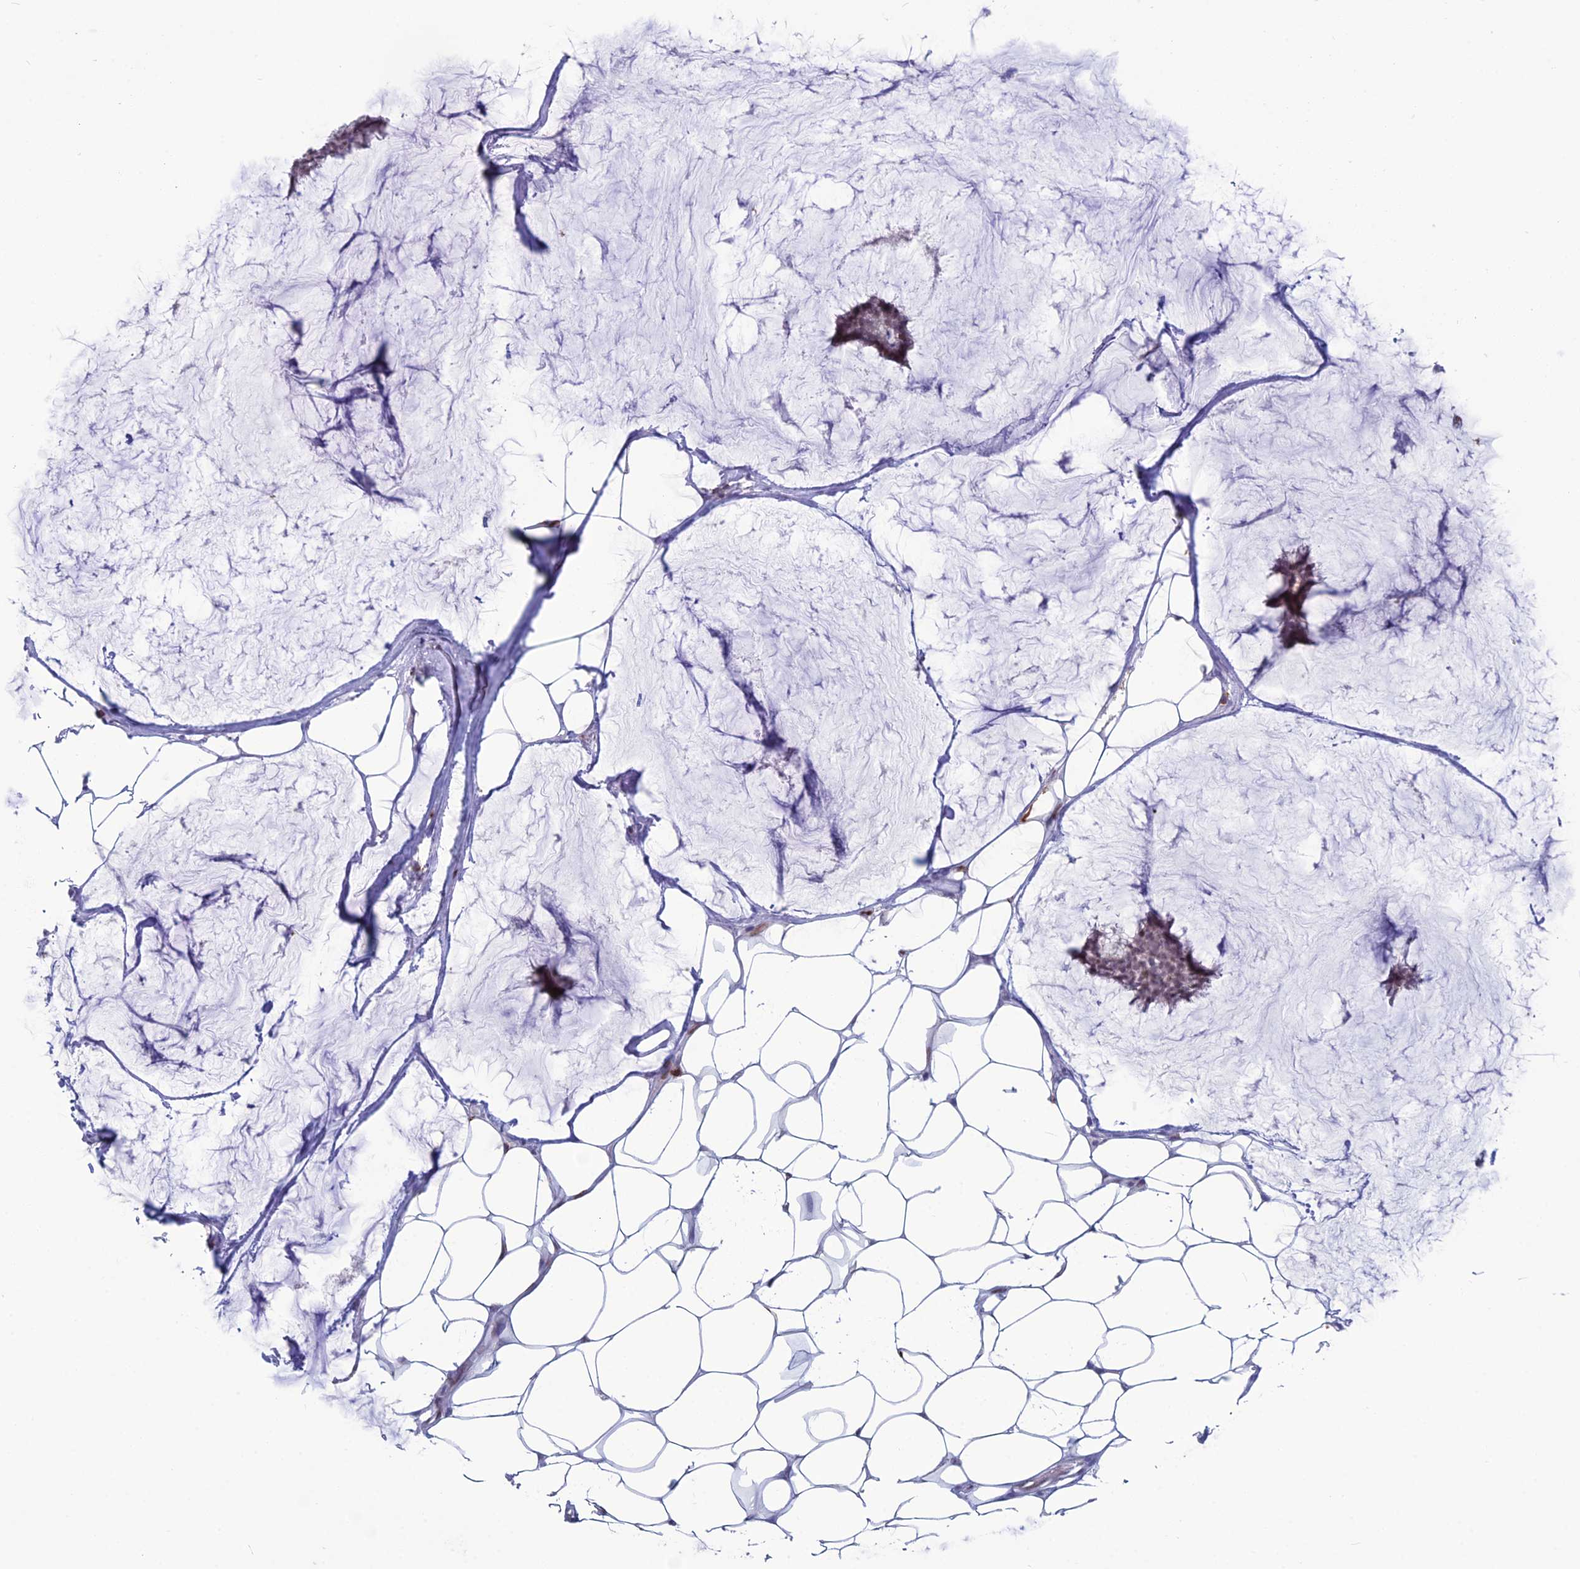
{"staining": {"intensity": "moderate", "quantity": ">75%", "location": "nuclear"}, "tissue": "breast cancer", "cell_type": "Tumor cells", "image_type": "cancer", "snomed": [{"axis": "morphology", "description": "Duct carcinoma"}, {"axis": "topography", "description": "Breast"}], "caption": "Moderate nuclear staining for a protein is appreciated in approximately >75% of tumor cells of breast cancer using immunohistochemistry.", "gene": "NOL4L", "patient": {"sex": "female", "age": 93}}